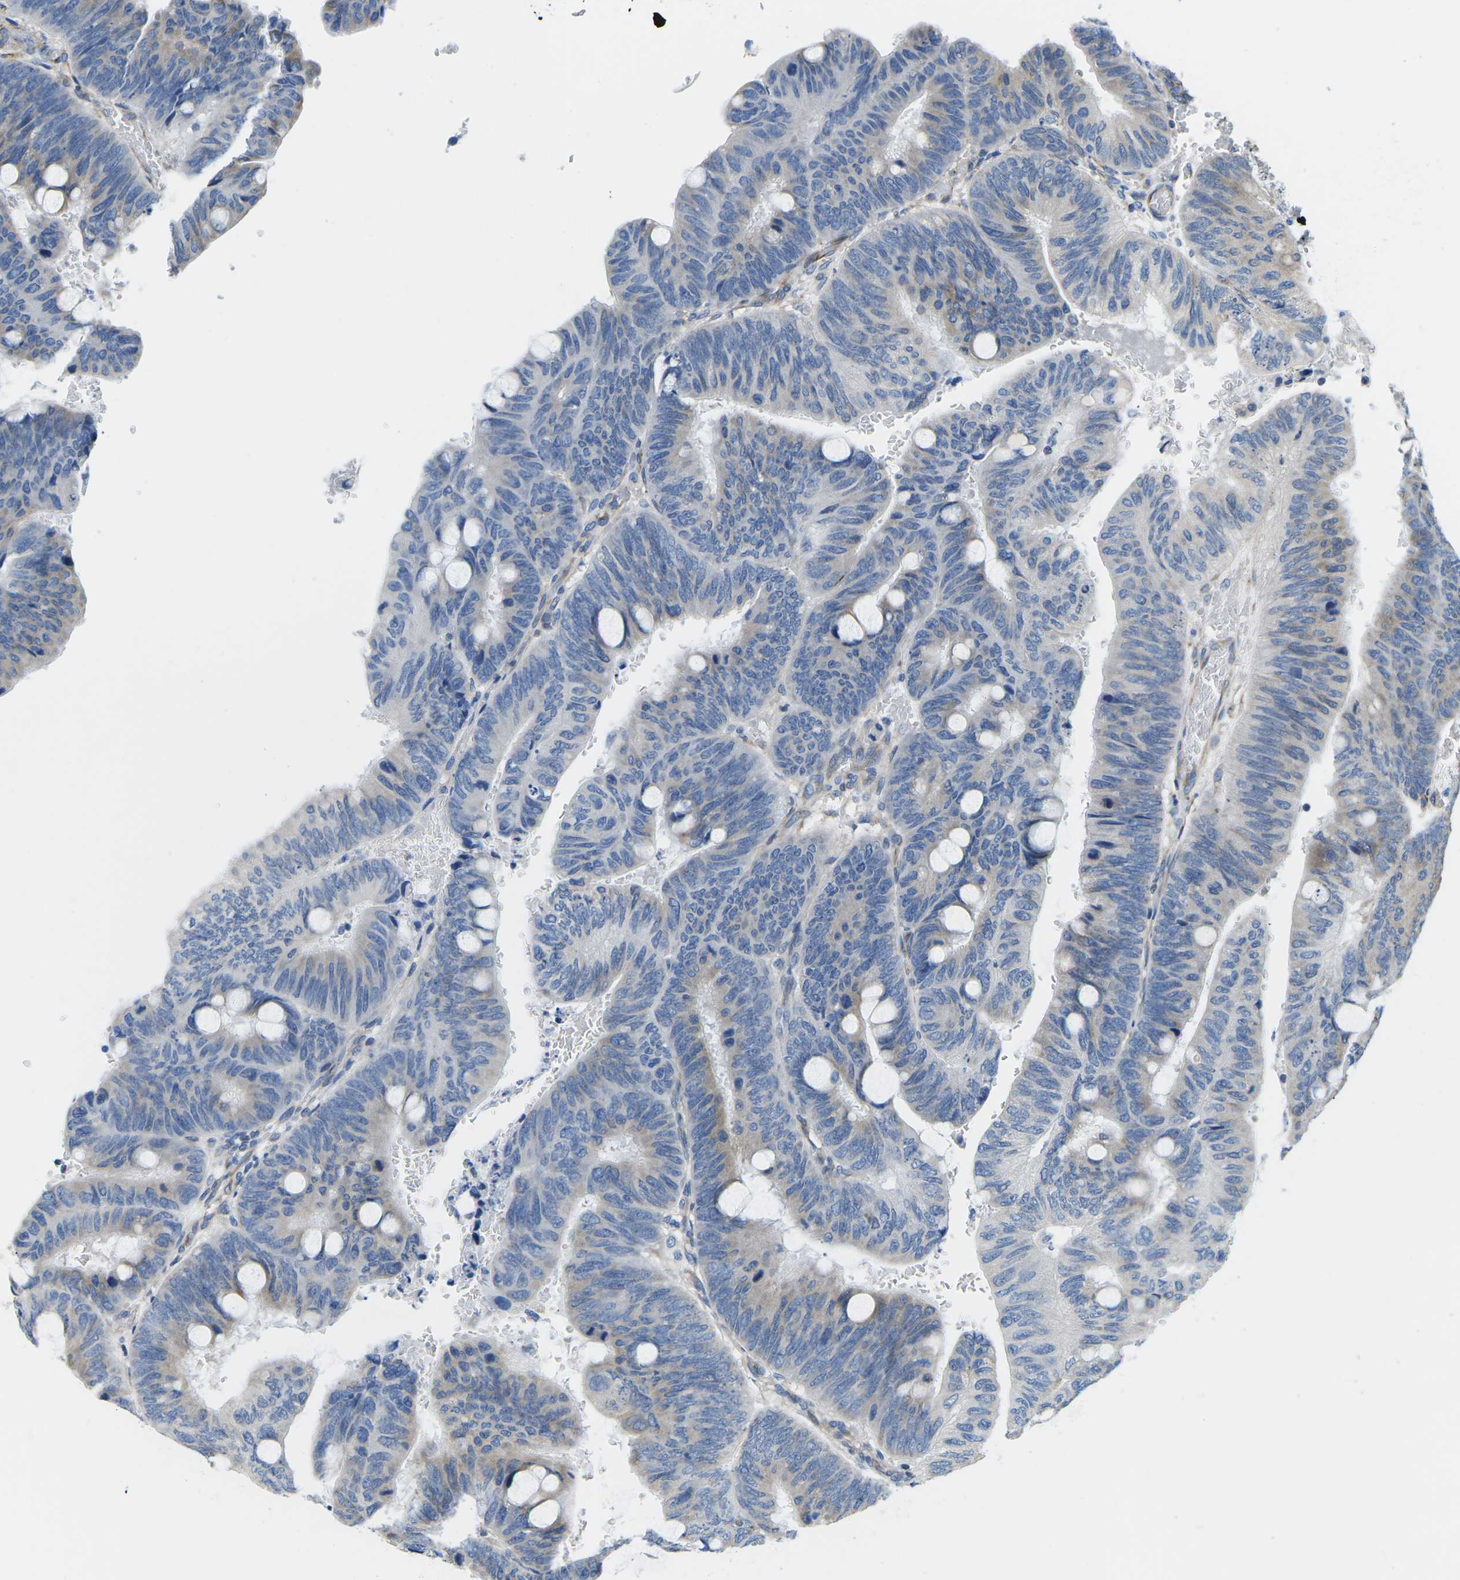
{"staining": {"intensity": "weak", "quantity": "<25%", "location": "cytoplasmic/membranous"}, "tissue": "colorectal cancer", "cell_type": "Tumor cells", "image_type": "cancer", "snomed": [{"axis": "morphology", "description": "Normal tissue, NOS"}, {"axis": "morphology", "description": "Adenocarcinoma, NOS"}, {"axis": "topography", "description": "Rectum"}], "caption": "There is no significant positivity in tumor cells of adenocarcinoma (colorectal).", "gene": "TMEFF2", "patient": {"sex": "male", "age": 92}}